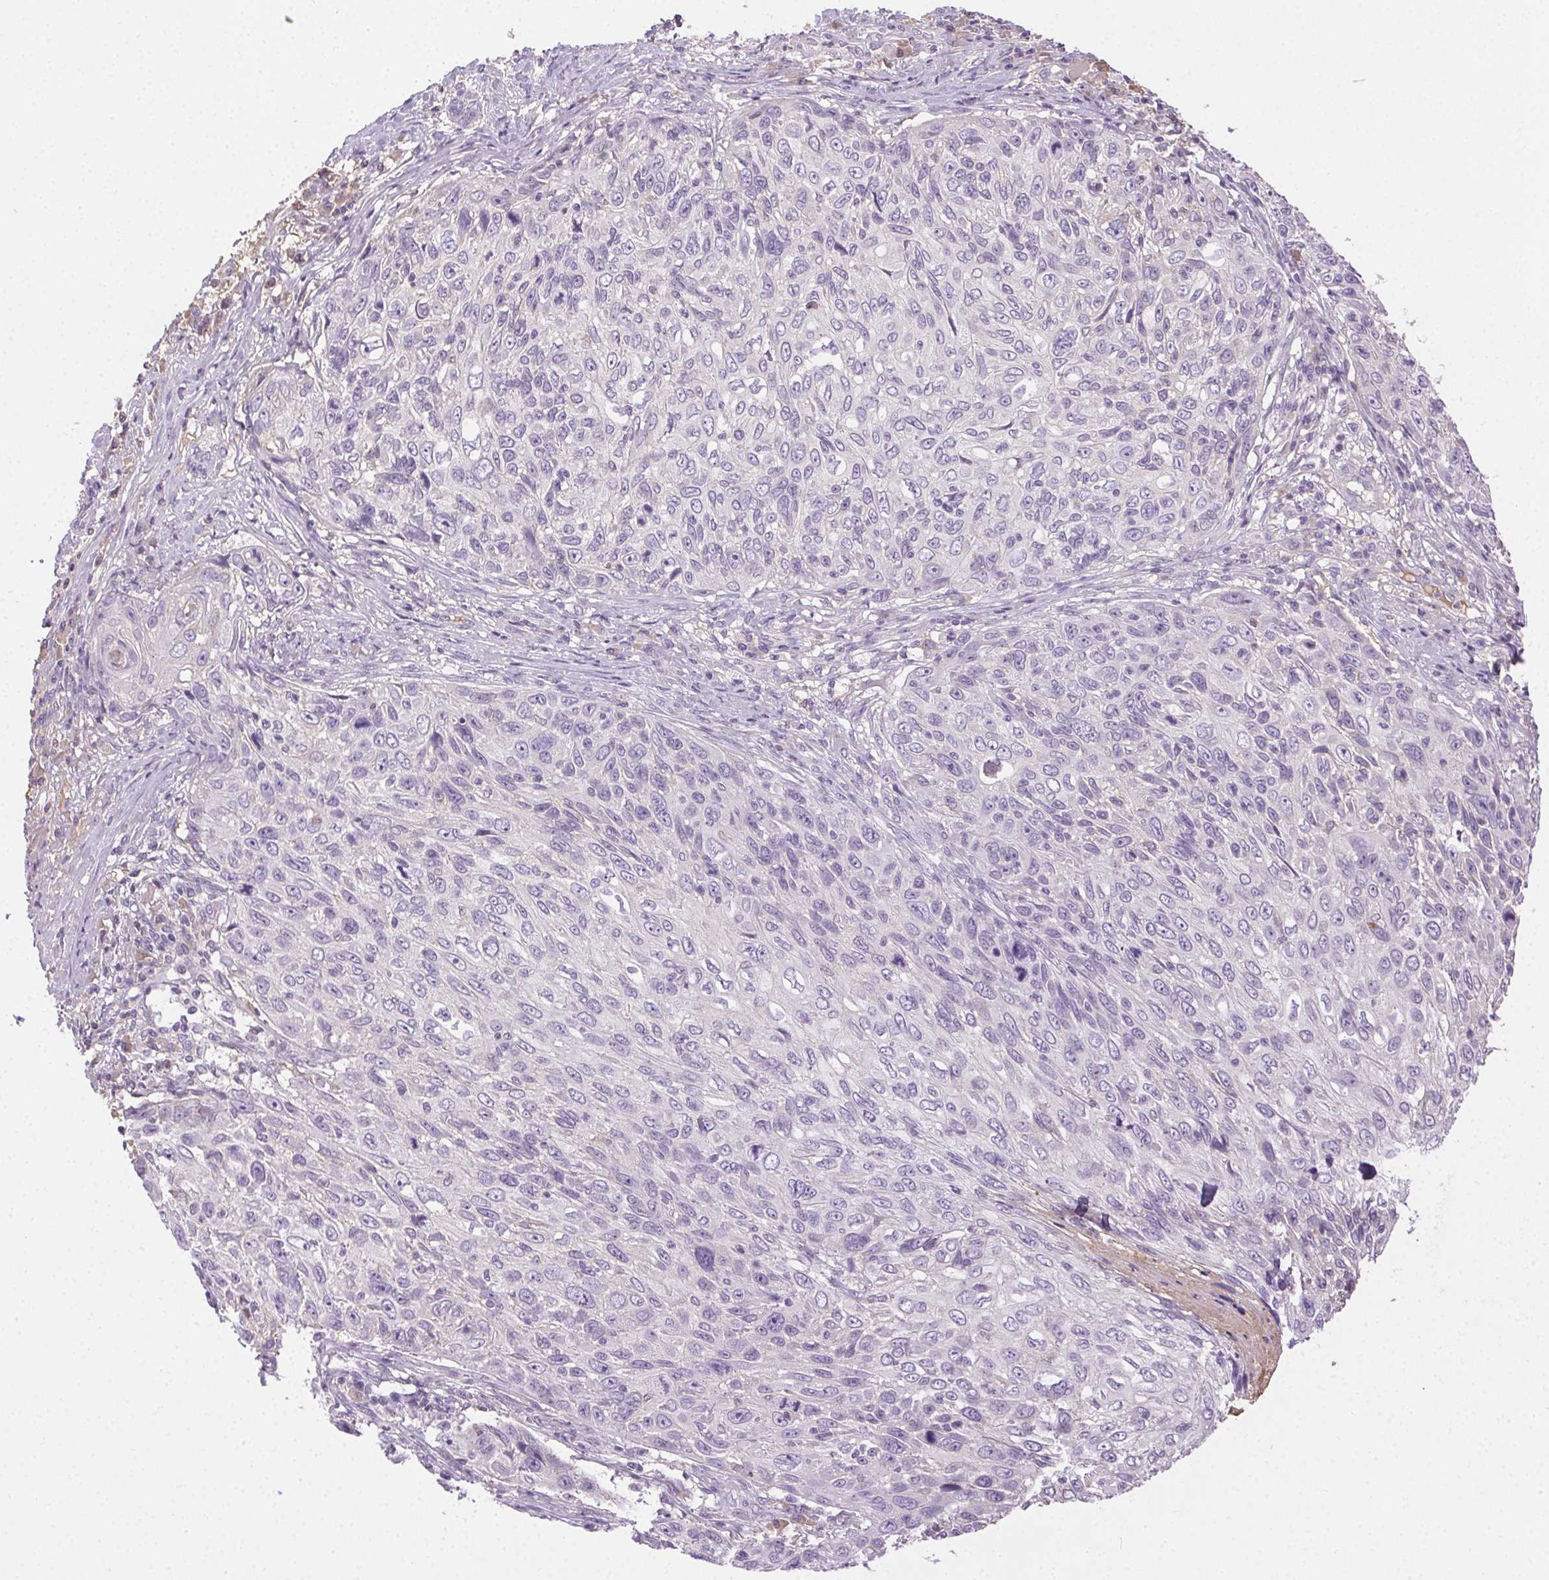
{"staining": {"intensity": "negative", "quantity": "none", "location": "none"}, "tissue": "skin cancer", "cell_type": "Tumor cells", "image_type": "cancer", "snomed": [{"axis": "morphology", "description": "Squamous cell carcinoma, NOS"}, {"axis": "topography", "description": "Skin"}], "caption": "Skin squamous cell carcinoma stained for a protein using immunohistochemistry displays no expression tumor cells.", "gene": "BPIFB2", "patient": {"sex": "male", "age": 92}}